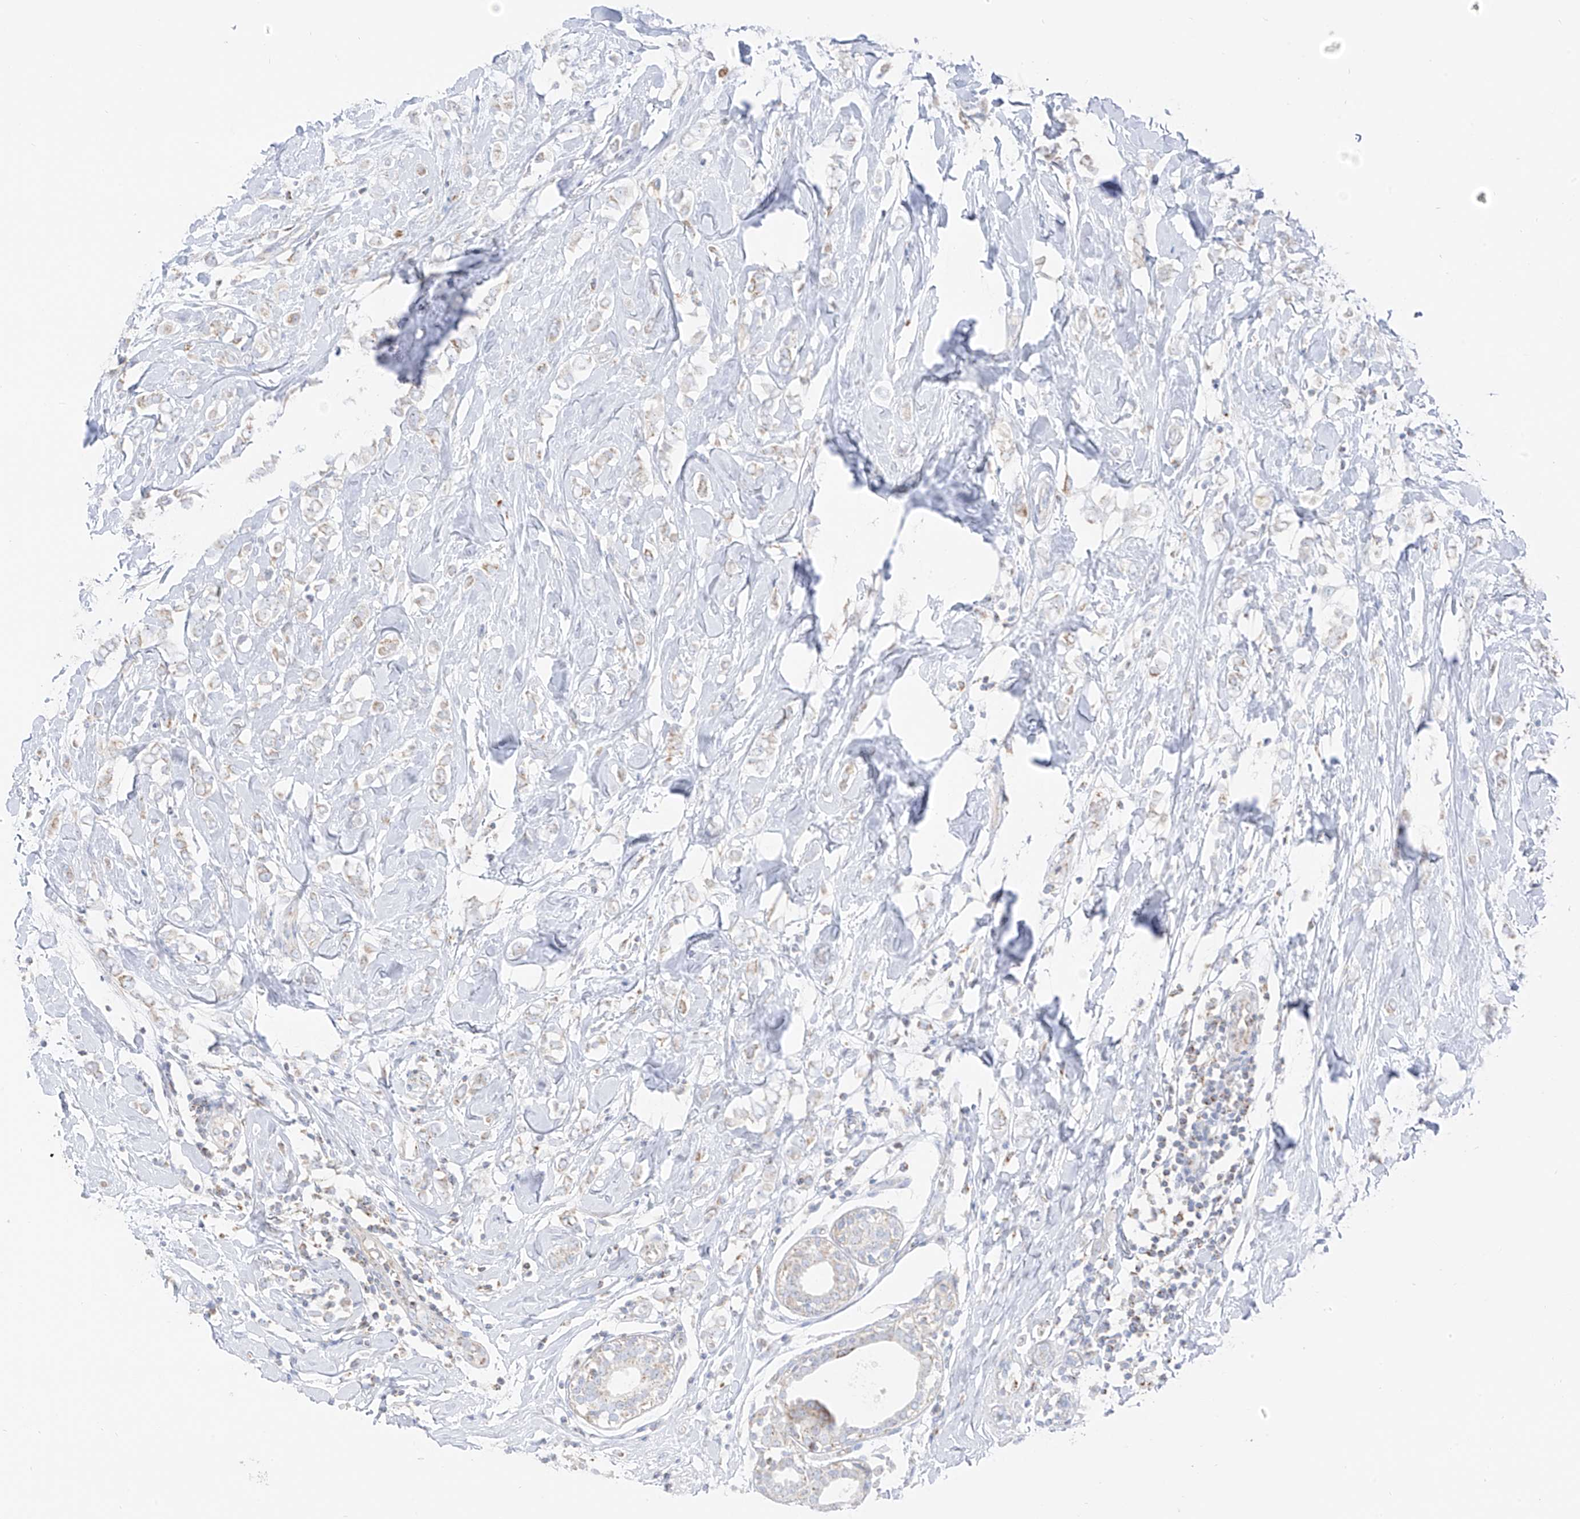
{"staining": {"intensity": "negative", "quantity": "none", "location": "none"}, "tissue": "breast cancer", "cell_type": "Tumor cells", "image_type": "cancer", "snomed": [{"axis": "morphology", "description": "Normal tissue, NOS"}, {"axis": "morphology", "description": "Lobular carcinoma"}, {"axis": "topography", "description": "Breast"}], "caption": "This is a photomicrograph of immunohistochemistry staining of breast cancer, which shows no positivity in tumor cells.", "gene": "ETHE1", "patient": {"sex": "female", "age": 47}}